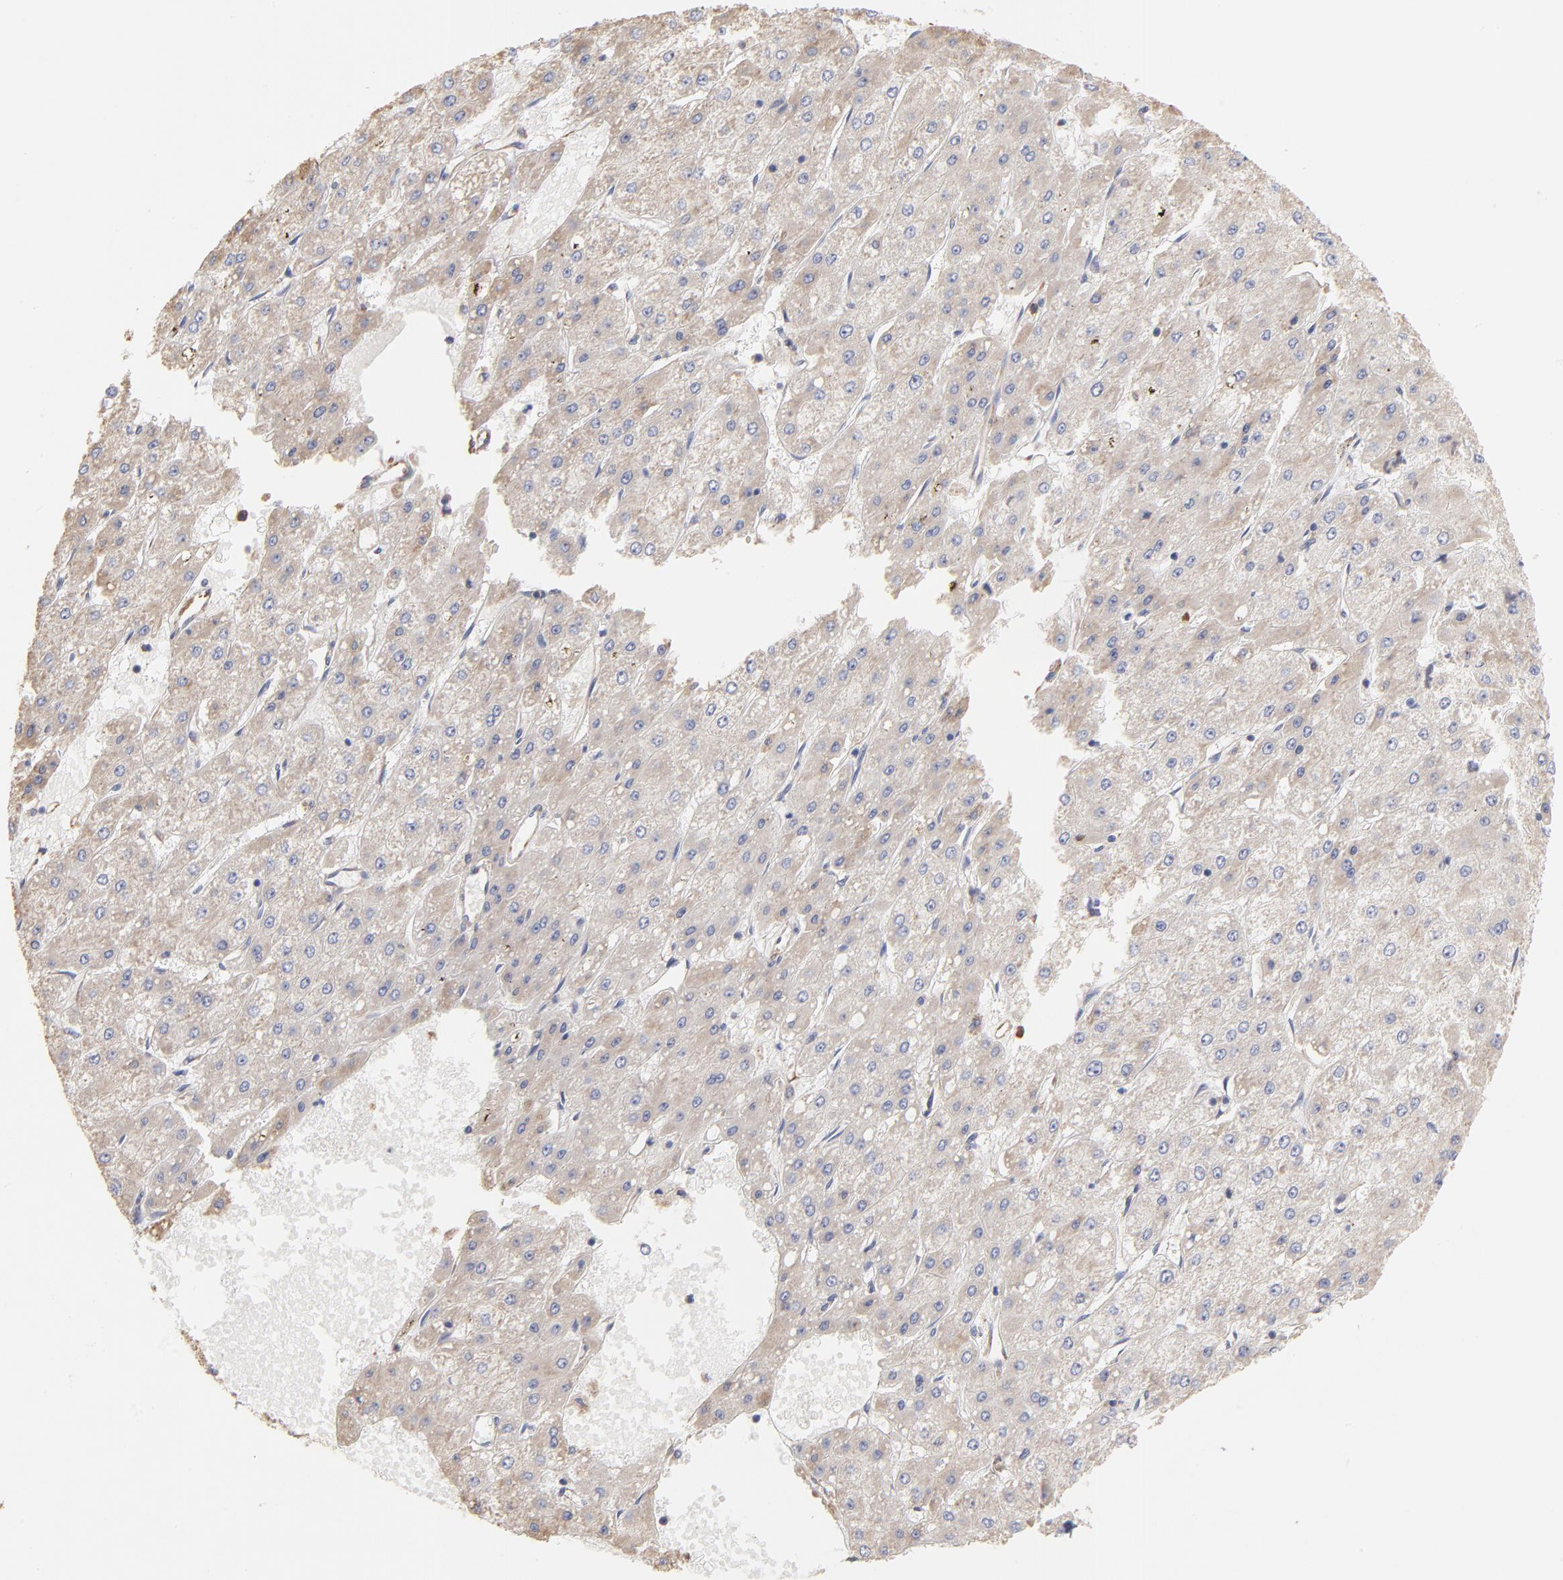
{"staining": {"intensity": "weak", "quantity": "<25%", "location": "cytoplasmic/membranous"}, "tissue": "liver cancer", "cell_type": "Tumor cells", "image_type": "cancer", "snomed": [{"axis": "morphology", "description": "Carcinoma, Hepatocellular, NOS"}, {"axis": "topography", "description": "Liver"}], "caption": "This is an immunohistochemistry photomicrograph of liver cancer (hepatocellular carcinoma). There is no expression in tumor cells.", "gene": "RPL9", "patient": {"sex": "female", "age": 52}}